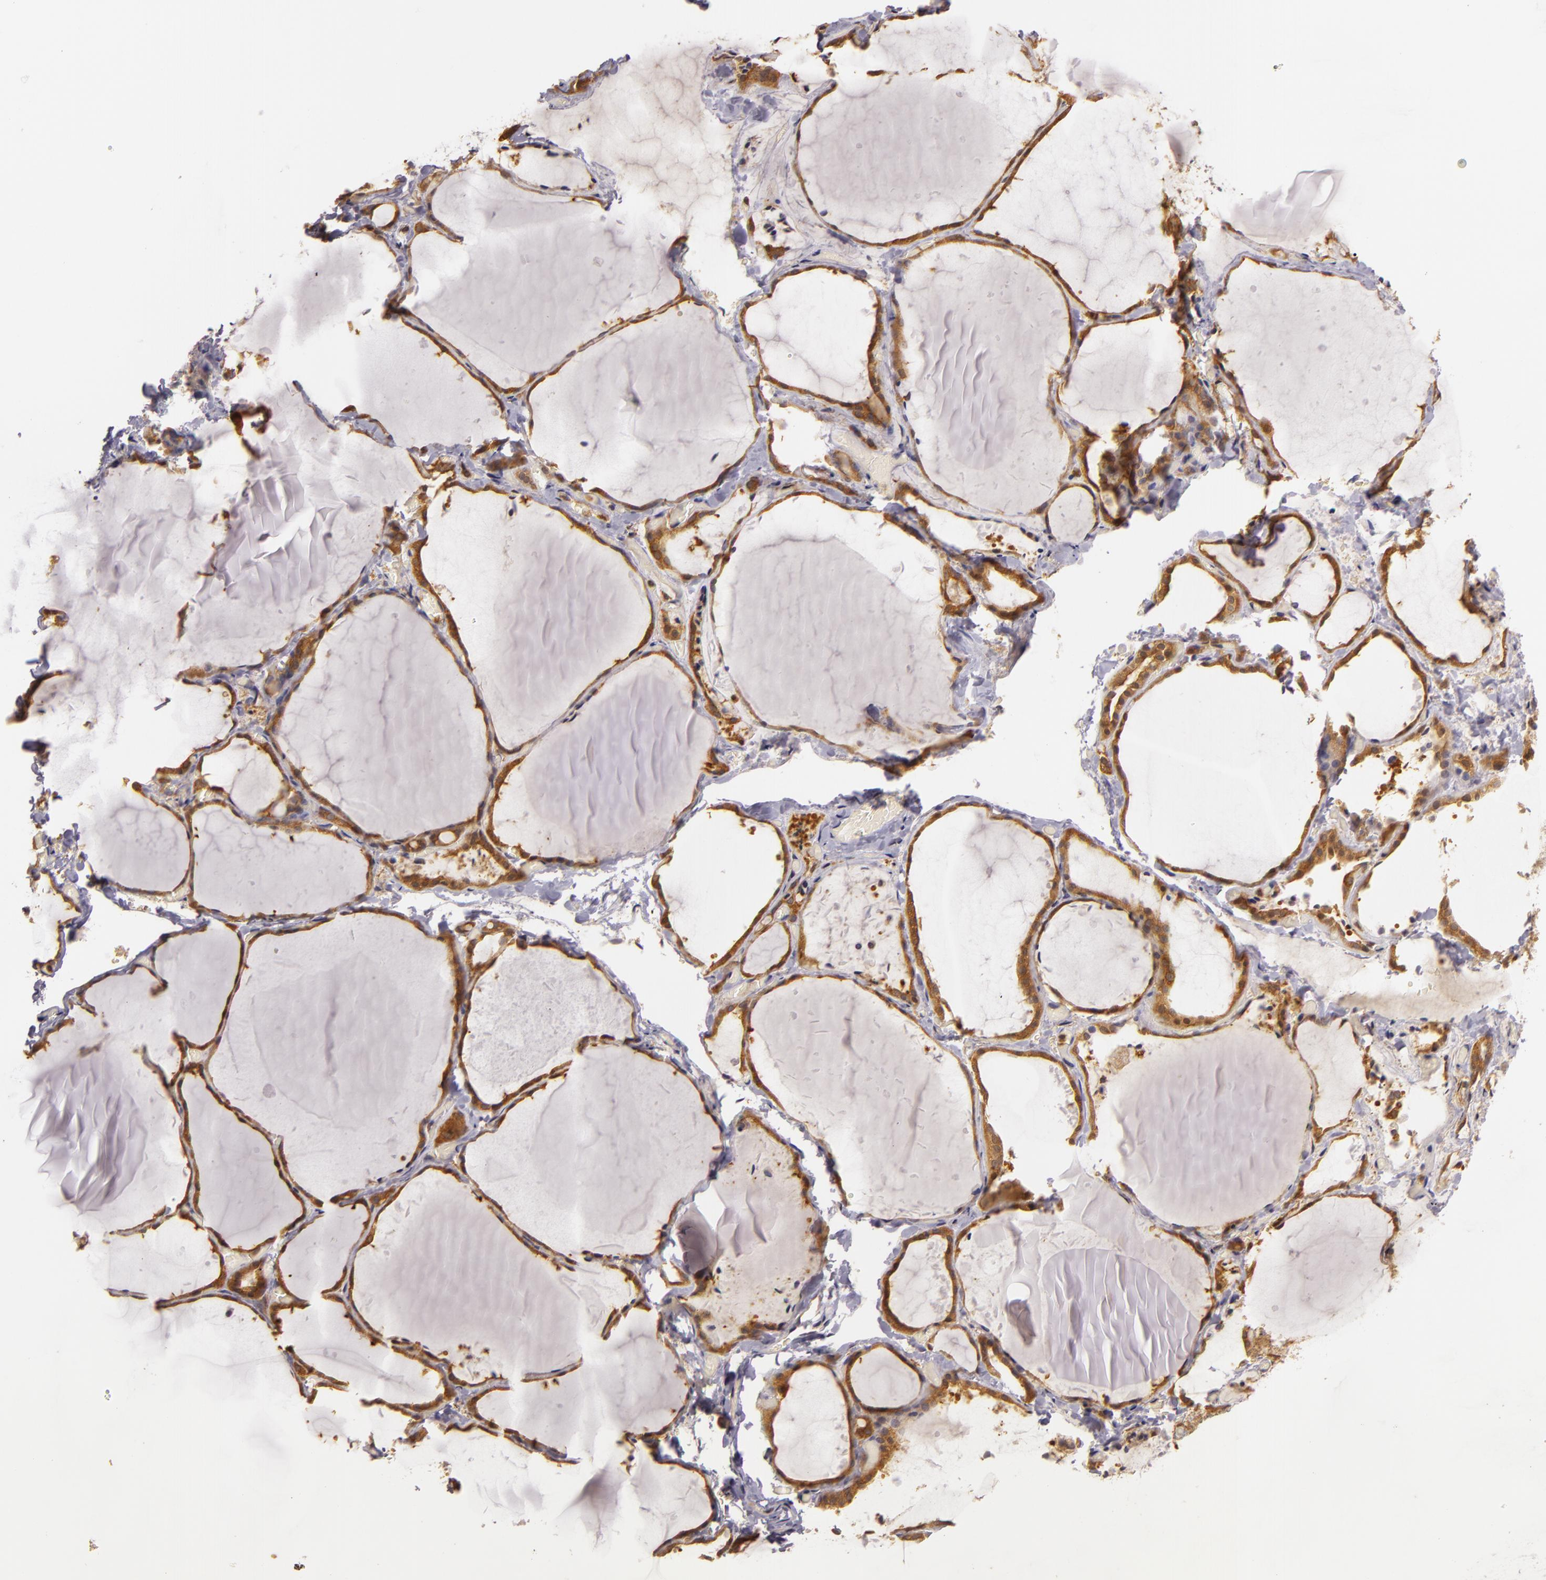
{"staining": {"intensity": "moderate", "quantity": ">75%", "location": "cytoplasmic/membranous"}, "tissue": "thyroid gland", "cell_type": "Glandular cells", "image_type": "normal", "snomed": [{"axis": "morphology", "description": "Normal tissue, NOS"}, {"axis": "topography", "description": "Thyroid gland"}], "caption": "Protein analysis of unremarkable thyroid gland displays moderate cytoplasmic/membranous positivity in about >75% of glandular cells. (DAB (3,3'-diaminobenzidine) IHC with brightfield microscopy, high magnification).", "gene": "TOM1", "patient": {"sex": "female", "age": 22}}